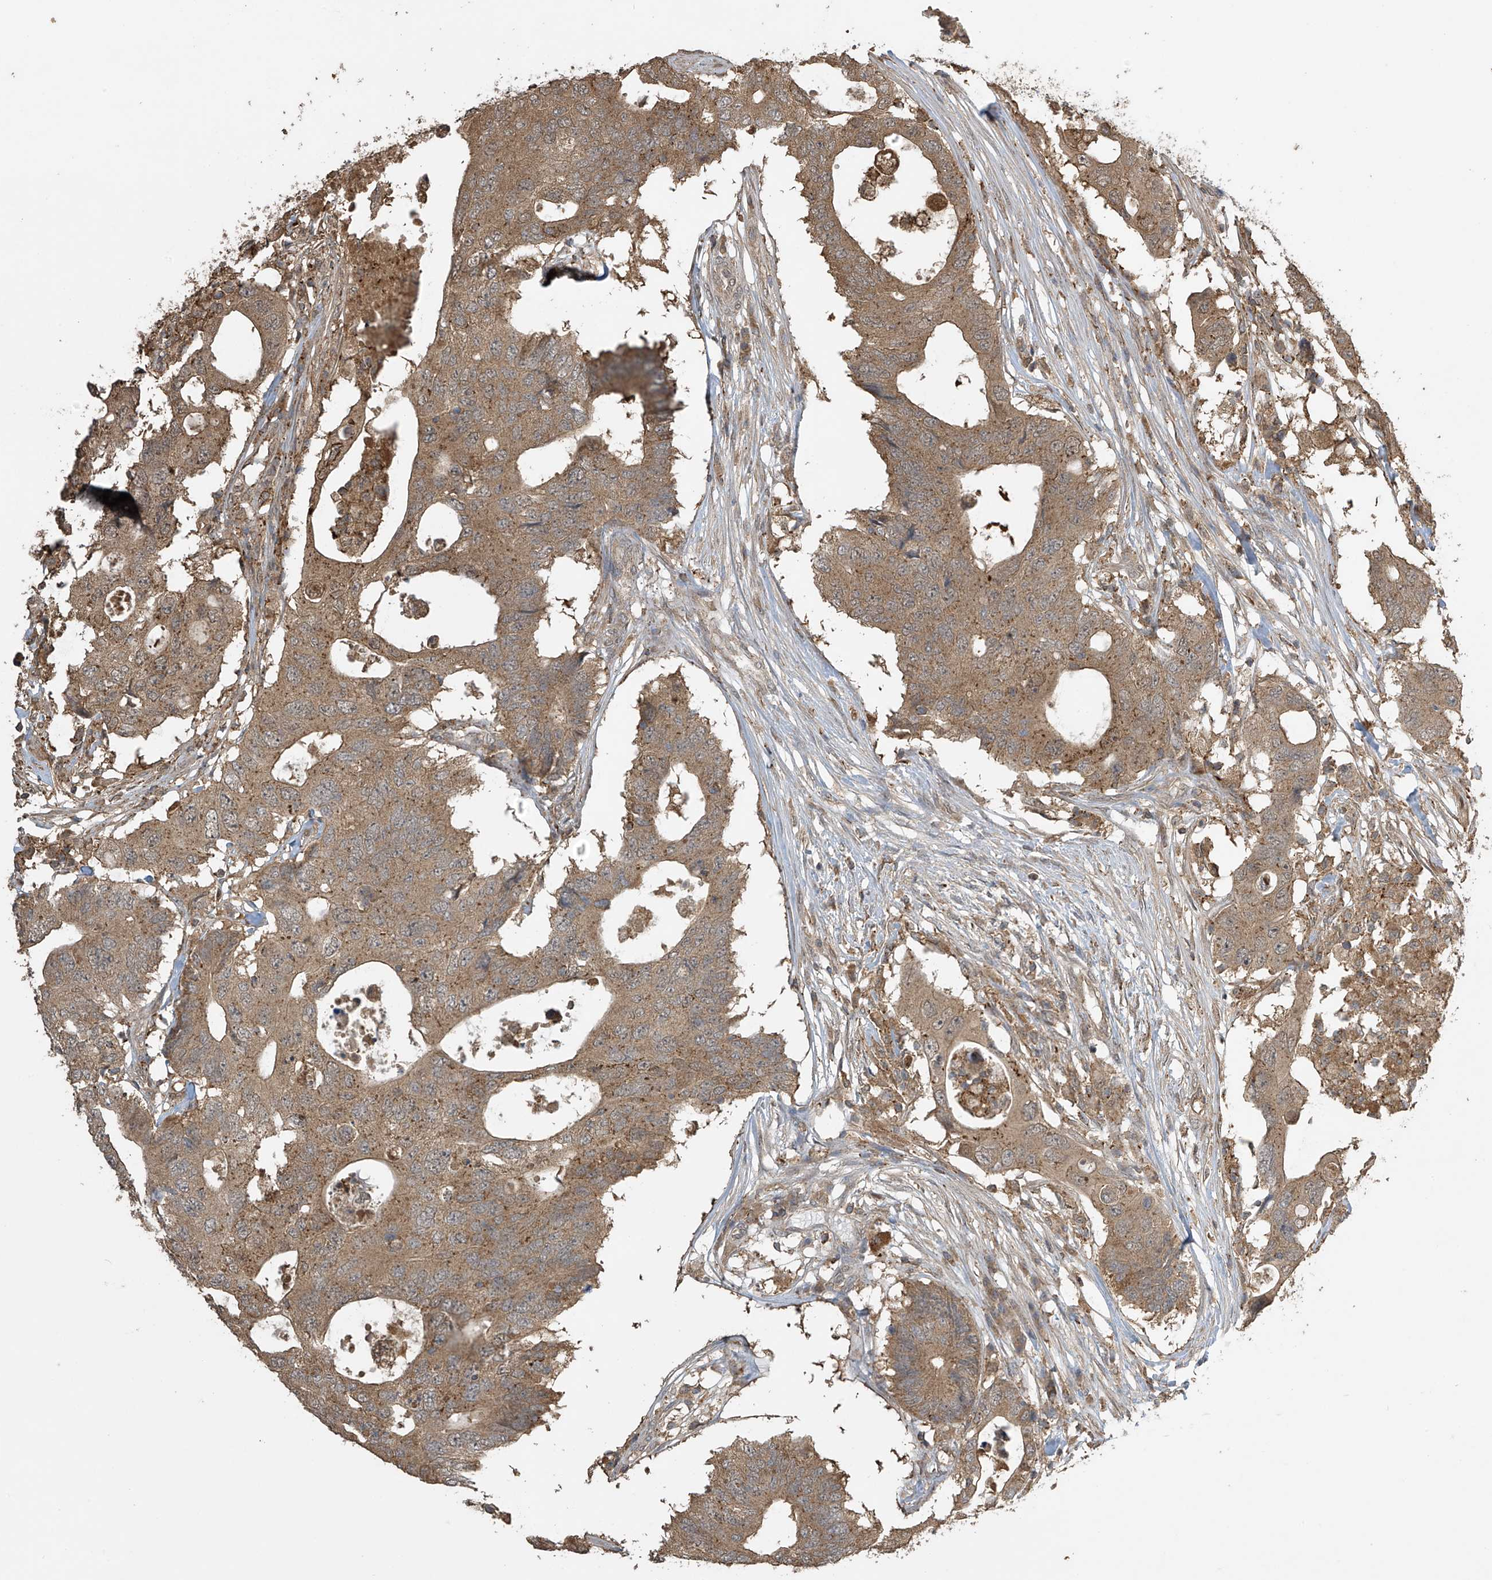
{"staining": {"intensity": "moderate", "quantity": ">75%", "location": "cytoplasmic/membranous"}, "tissue": "colorectal cancer", "cell_type": "Tumor cells", "image_type": "cancer", "snomed": [{"axis": "morphology", "description": "Adenocarcinoma, NOS"}, {"axis": "topography", "description": "Colon"}], "caption": "IHC (DAB) staining of colorectal adenocarcinoma shows moderate cytoplasmic/membranous protein expression in approximately >75% of tumor cells. The protein is shown in brown color, while the nuclei are stained blue.", "gene": "SLFN14", "patient": {"sex": "male", "age": 71}}